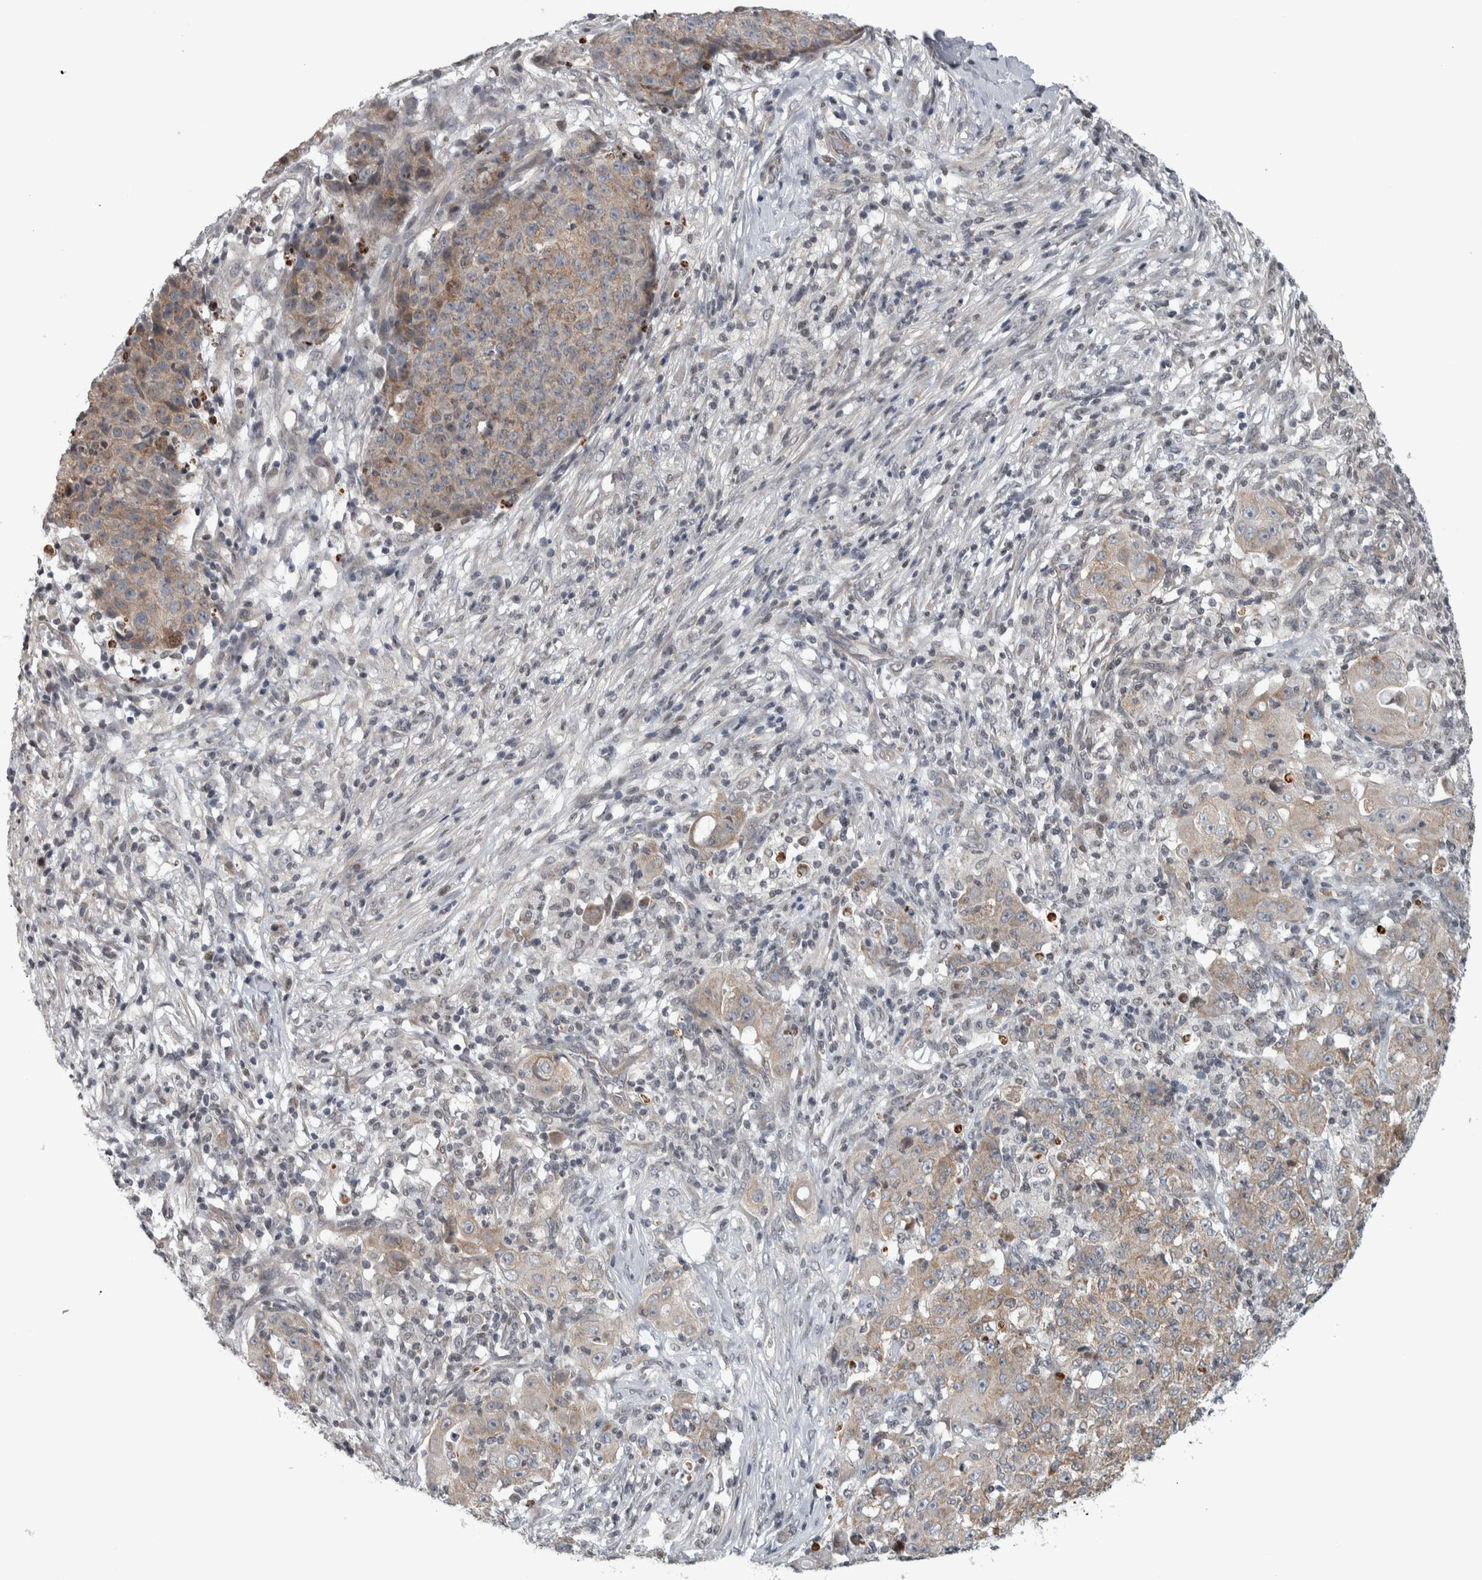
{"staining": {"intensity": "weak", "quantity": ">75%", "location": "cytoplasmic/membranous"}, "tissue": "ovarian cancer", "cell_type": "Tumor cells", "image_type": "cancer", "snomed": [{"axis": "morphology", "description": "Carcinoma, endometroid"}, {"axis": "topography", "description": "Ovary"}], "caption": "A micrograph of human ovarian endometroid carcinoma stained for a protein reveals weak cytoplasmic/membranous brown staining in tumor cells.", "gene": "CWC27", "patient": {"sex": "female", "age": 42}}